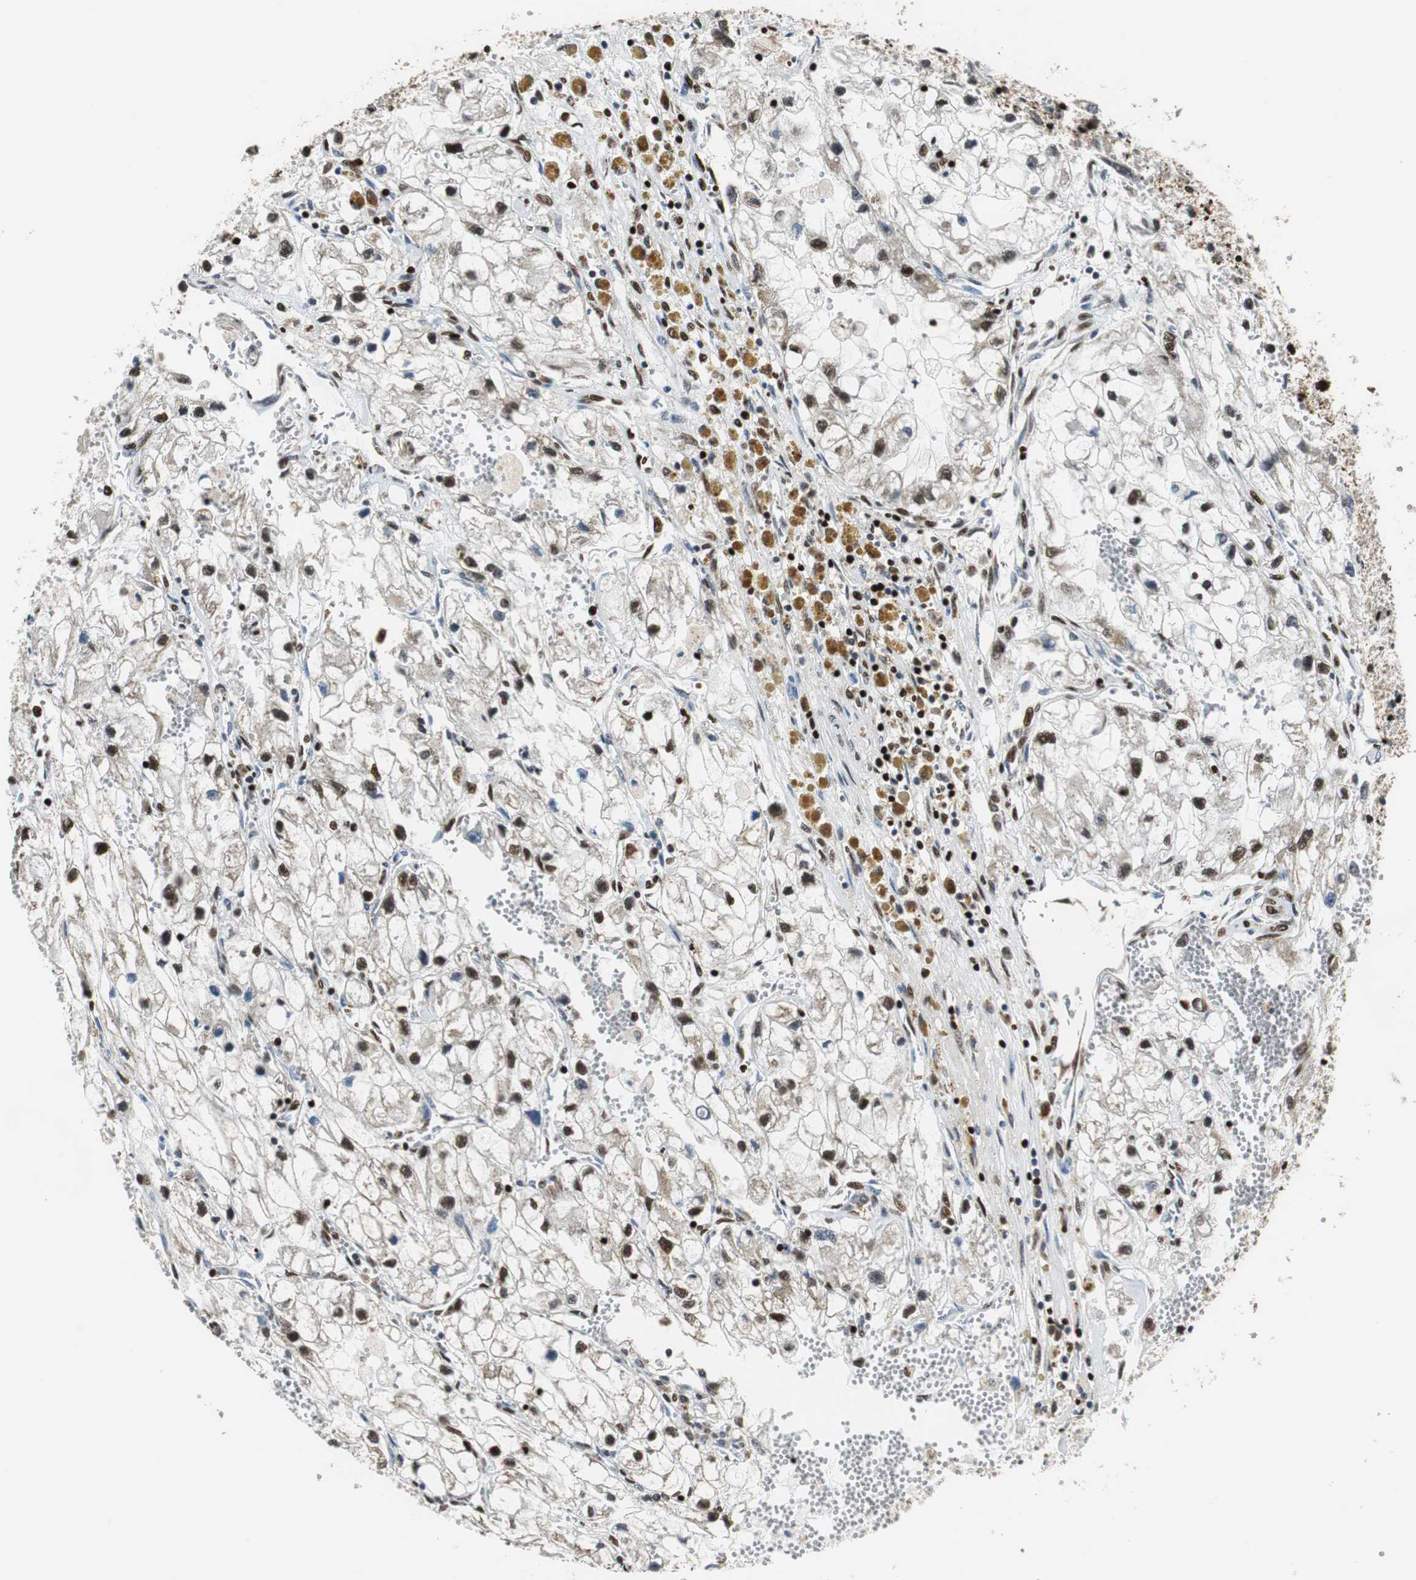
{"staining": {"intensity": "moderate", "quantity": "25%-75%", "location": "nuclear"}, "tissue": "renal cancer", "cell_type": "Tumor cells", "image_type": "cancer", "snomed": [{"axis": "morphology", "description": "Adenocarcinoma, NOS"}, {"axis": "topography", "description": "Kidney"}], "caption": "Protein staining displays moderate nuclear expression in approximately 25%-75% of tumor cells in renal cancer (adenocarcinoma).", "gene": "HDAC1", "patient": {"sex": "female", "age": 70}}